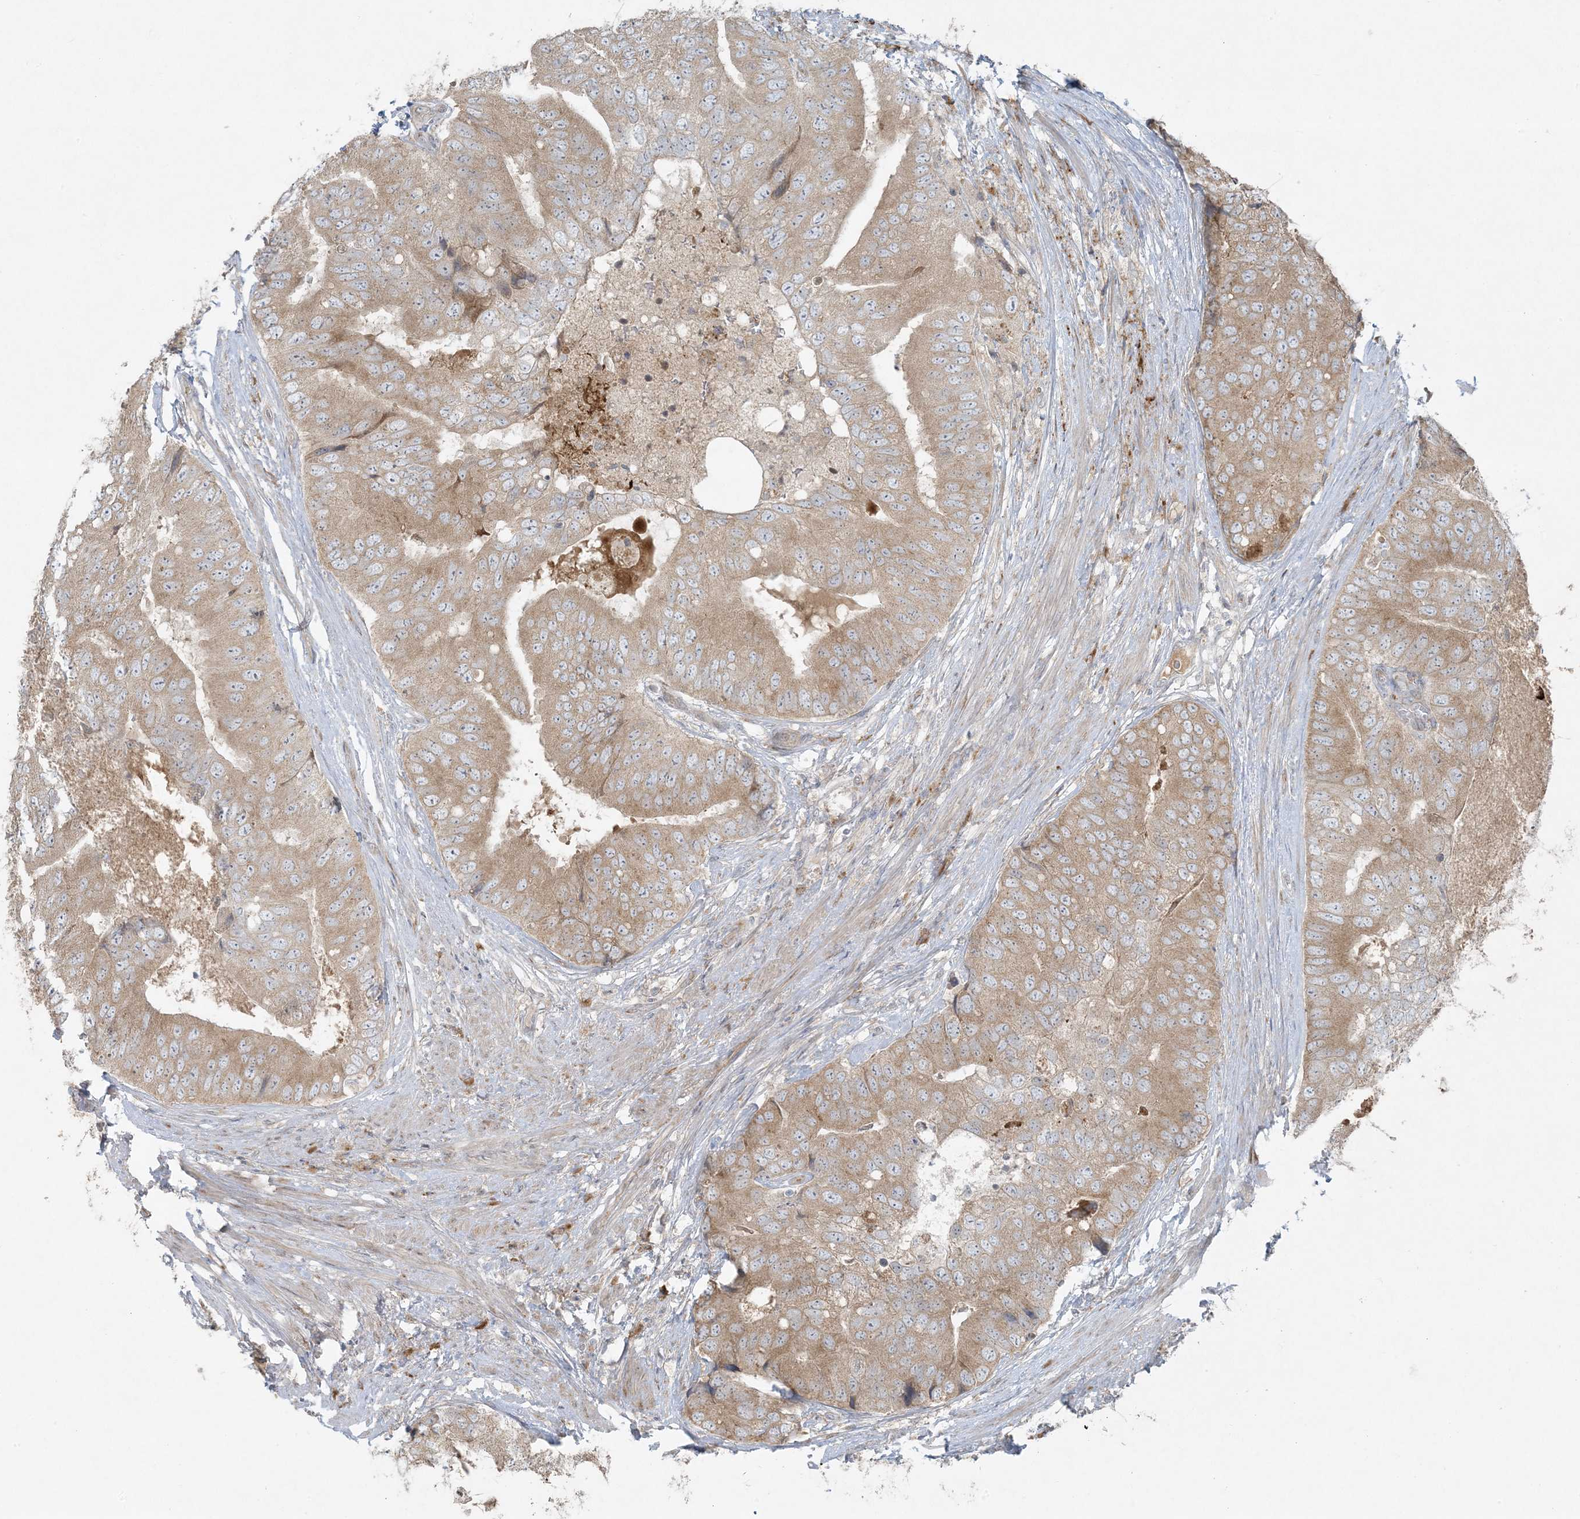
{"staining": {"intensity": "moderate", "quantity": ">75%", "location": "cytoplasmic/membranous"}, "tissue": "prostate cancer", "cell_type": "Tumor cells", "image_type": "cancer", "snomed": [{"axis": "morphology", "description": "Adenocarcinoma, High grade"}, {"axis": "topography", "description": "Prostate"}], "caption": "Immunohistochemical staining of human prostate adenocarcinoma (high-grade) reveals medium levels of moderate cytoplasmic/membranous expression in approximately >75% of tumor cells.", "gene": "ZNF263", "patient": {"sex": "male", "age": 70}}